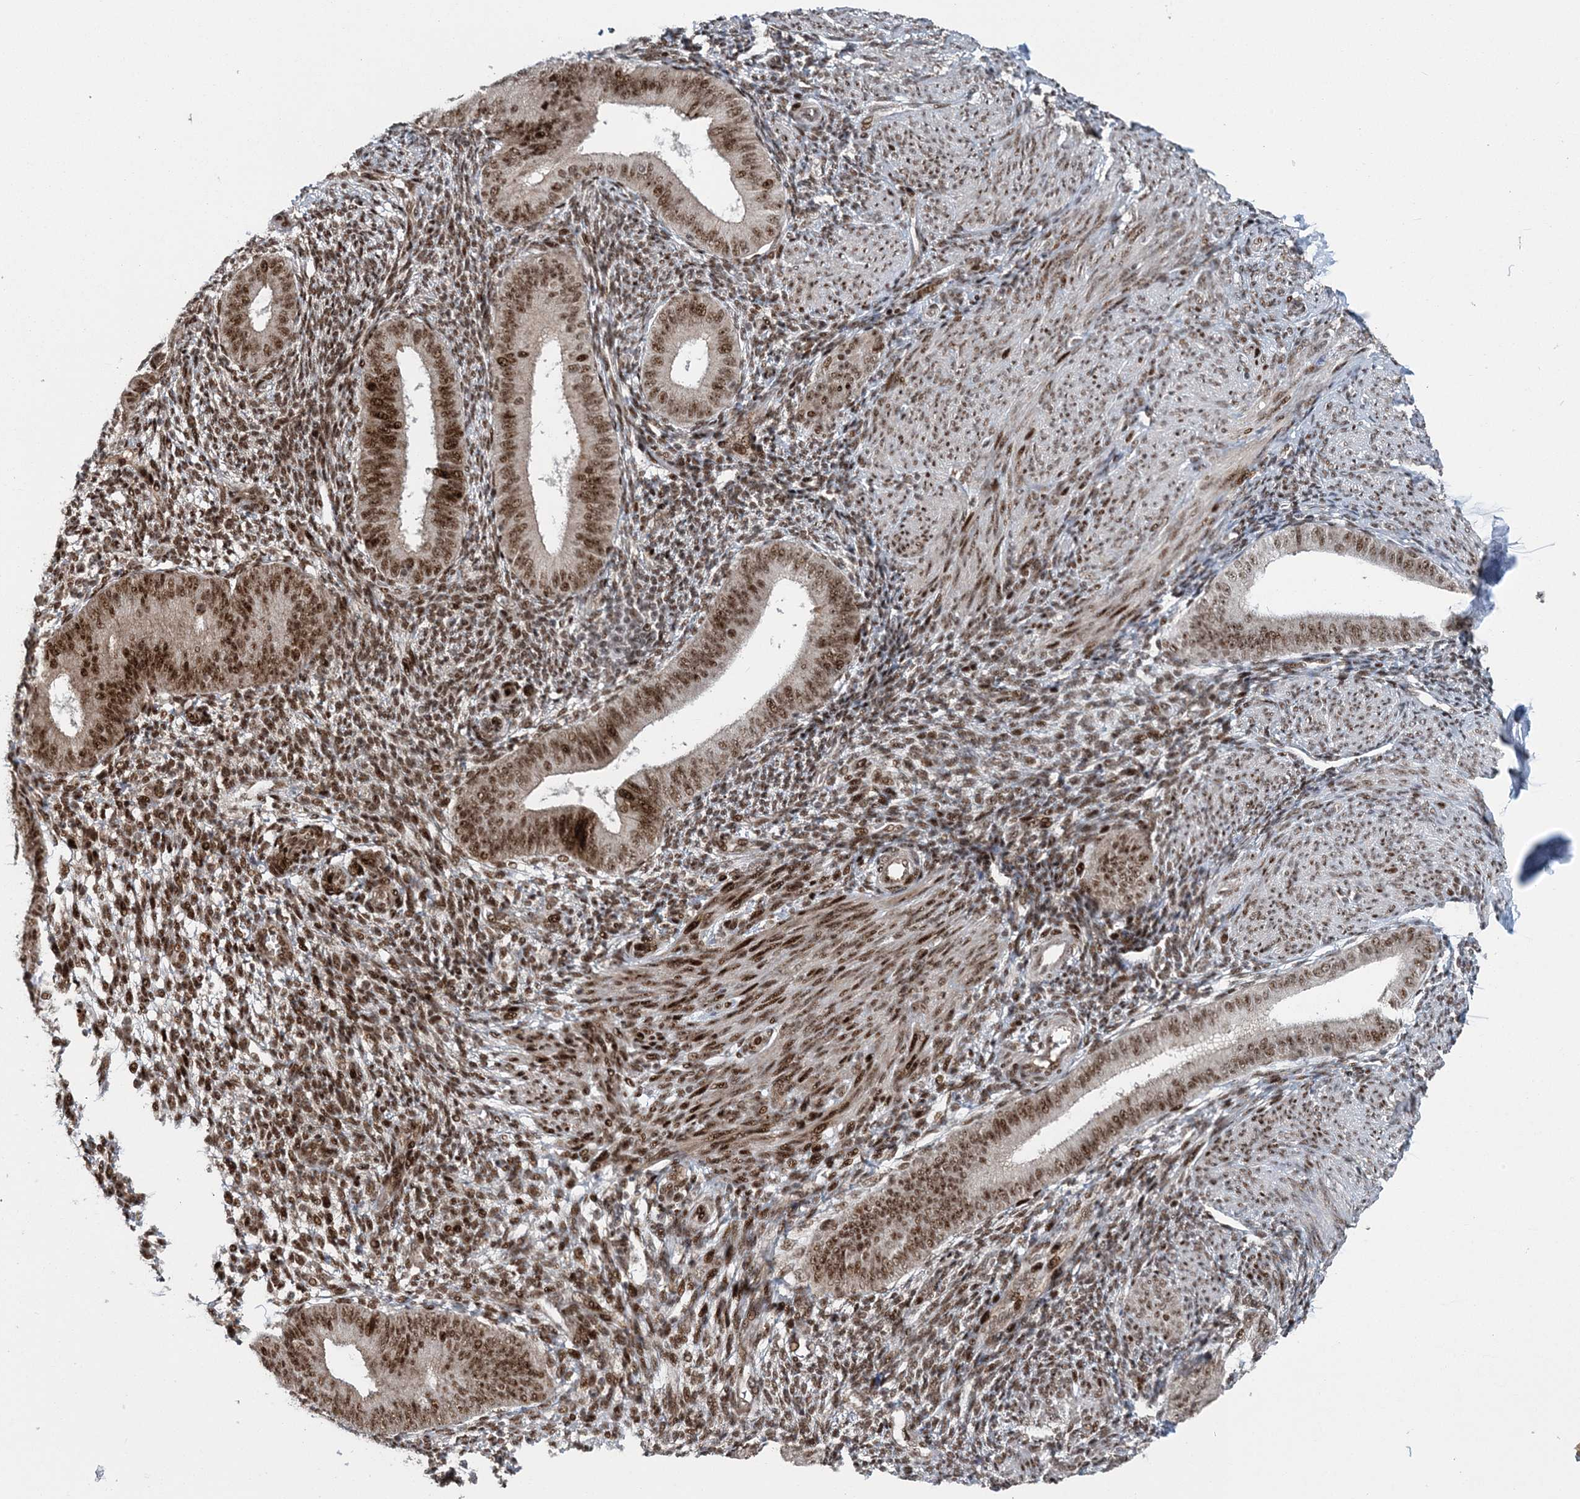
{"staining": {"intensity": "moderate", "quantity": "25%-75%", "location": "nuclear"}, "tissue": "endometrium", "cell_type": "Cells in endometrial stroma", "image_type": "normal", "snomed": [{"axis": "morphology", "description": "Normal tissue, NOS"}, {"axis": "topography", "description": "Uterus"}, {"axis": "topography", "description": "Endometrium"}], "caption": "An IHC histopathology image of benign tissue is shown. Protein staining in brown shows moderate nuclear positivity in endometrium within cells in endometrial stroma. Using DAB (3,3'-diaminobenzidine) (brown) and hematoxylin (blue) stains, captured at high magnification using brightfield microscopy.", "gene": "CWC22", "patient": {"sex": "female", "age": 48}}